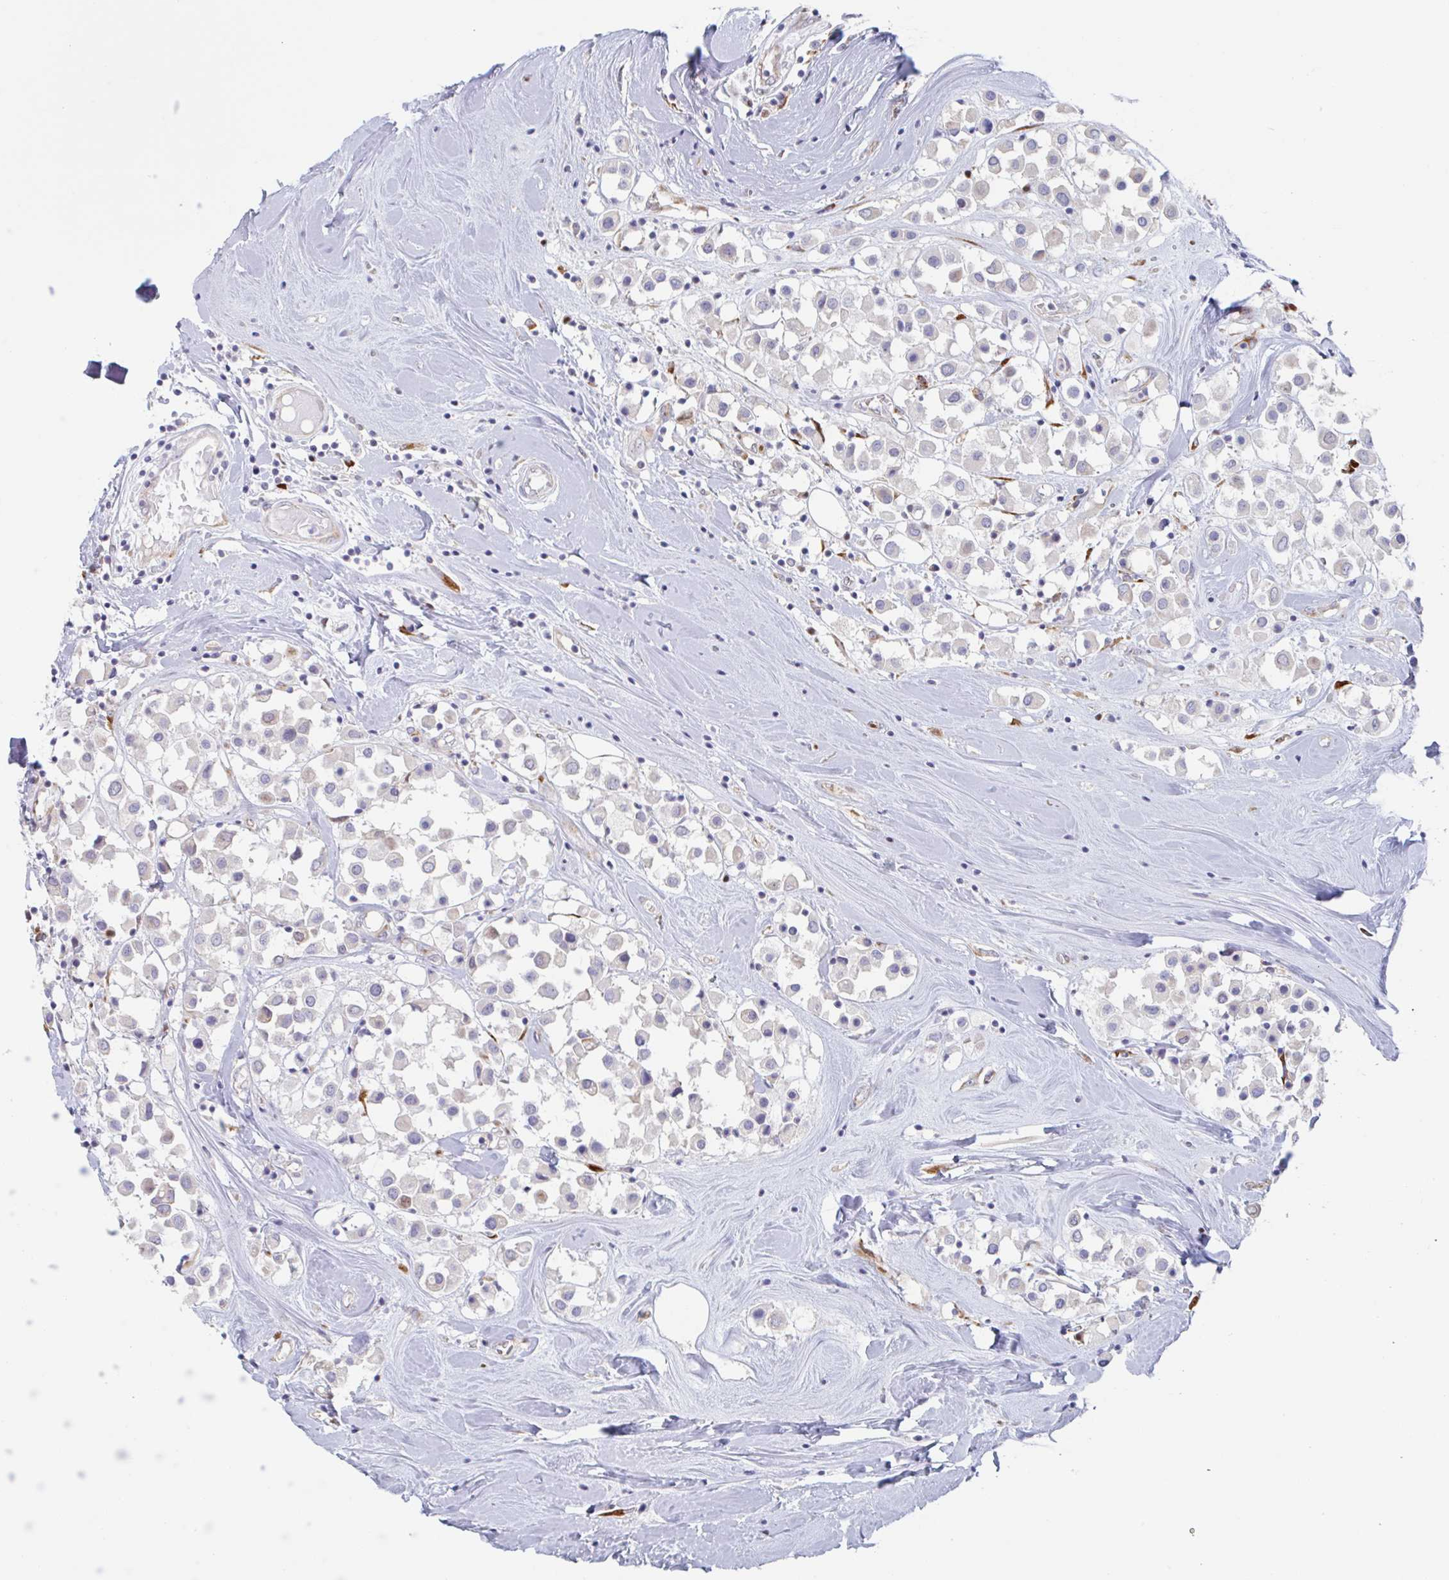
{"staining": {"intensity": "negative", "quantity": "none", "location": "none"}, "tissue": "breast cancer", "cell_type": "Tumor cells", "image_type": "cancer", "snomed": [{"axis": "morphology", "description": "Duct carcinoma"}, {"axis": "topography", "description": "Breast"}], "caption": "An image of breast invasive ductal carcinoma stained for a protein exhibits no brown staining in tumor cells. The staining was performed using DAB (3,3'-diaminobenzidine) to visualize the protein expression in brown, while the nuclei were stained in blue with hematoxylin (Magnification: 20x).", "gene": "TRAPPC10", "patient": {"sex": "female", "age": 61}}